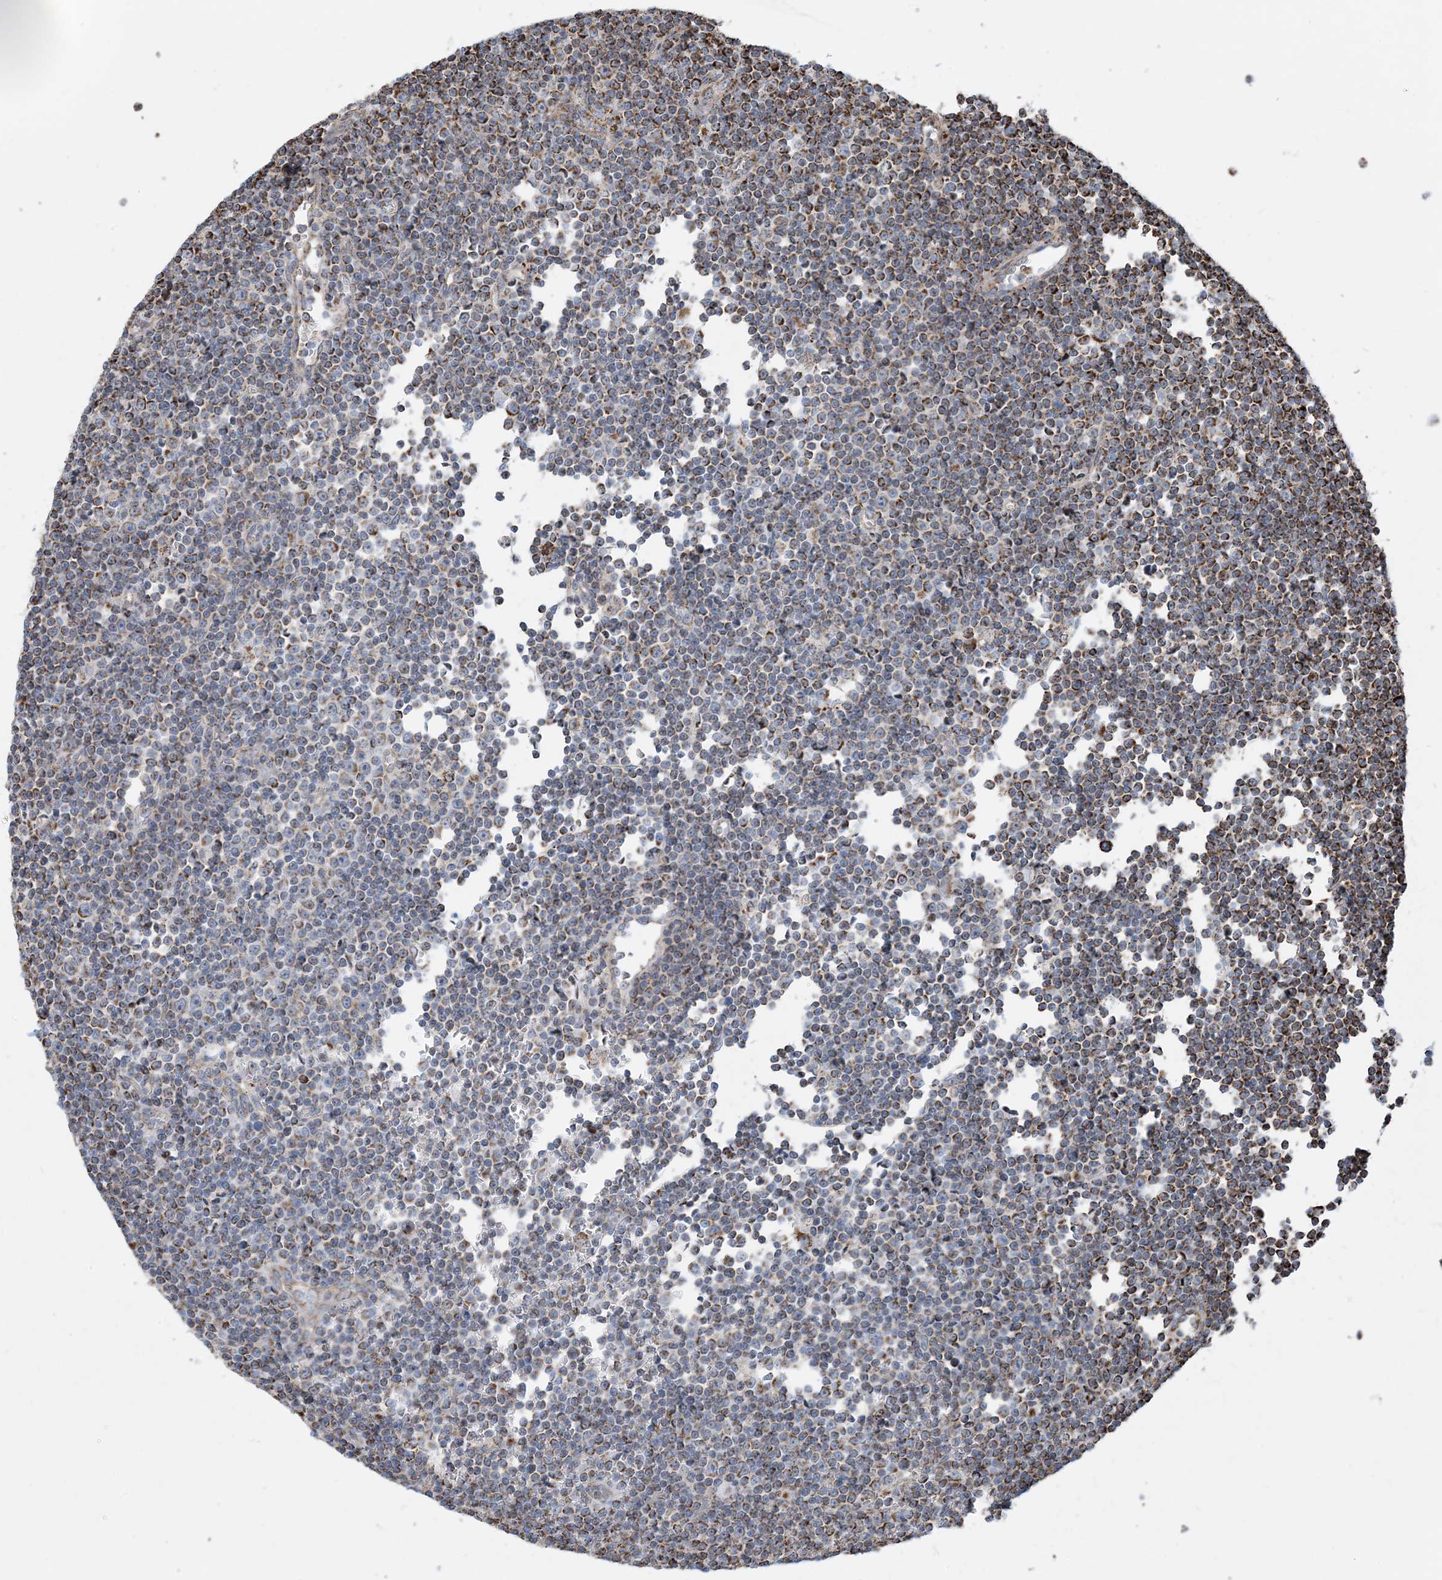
{"staining": {"intensity": "moderate", "quantity": "<25%", "location": "cytoplasmic/membranous"}, "tissue": "lymphoma", "cell_type": "Tumor cells", "image_type": "cancer", "snomed": [{"axis": "morphology", "description": "Malignant lymphoma, non-Hodgkin's type, Low grade"}, {"axis": "topography", "description": "Lymph node"}], "caption": "Human low-grade malignant lymphoma, non-Hodgkin's type stained with a brown dye shows moderate cytoplasmic/membranous positive positivity in about <25% of tumor cells.", "gene": "PCDHGA1", "patient": {"sex": "female", "age": 67}}